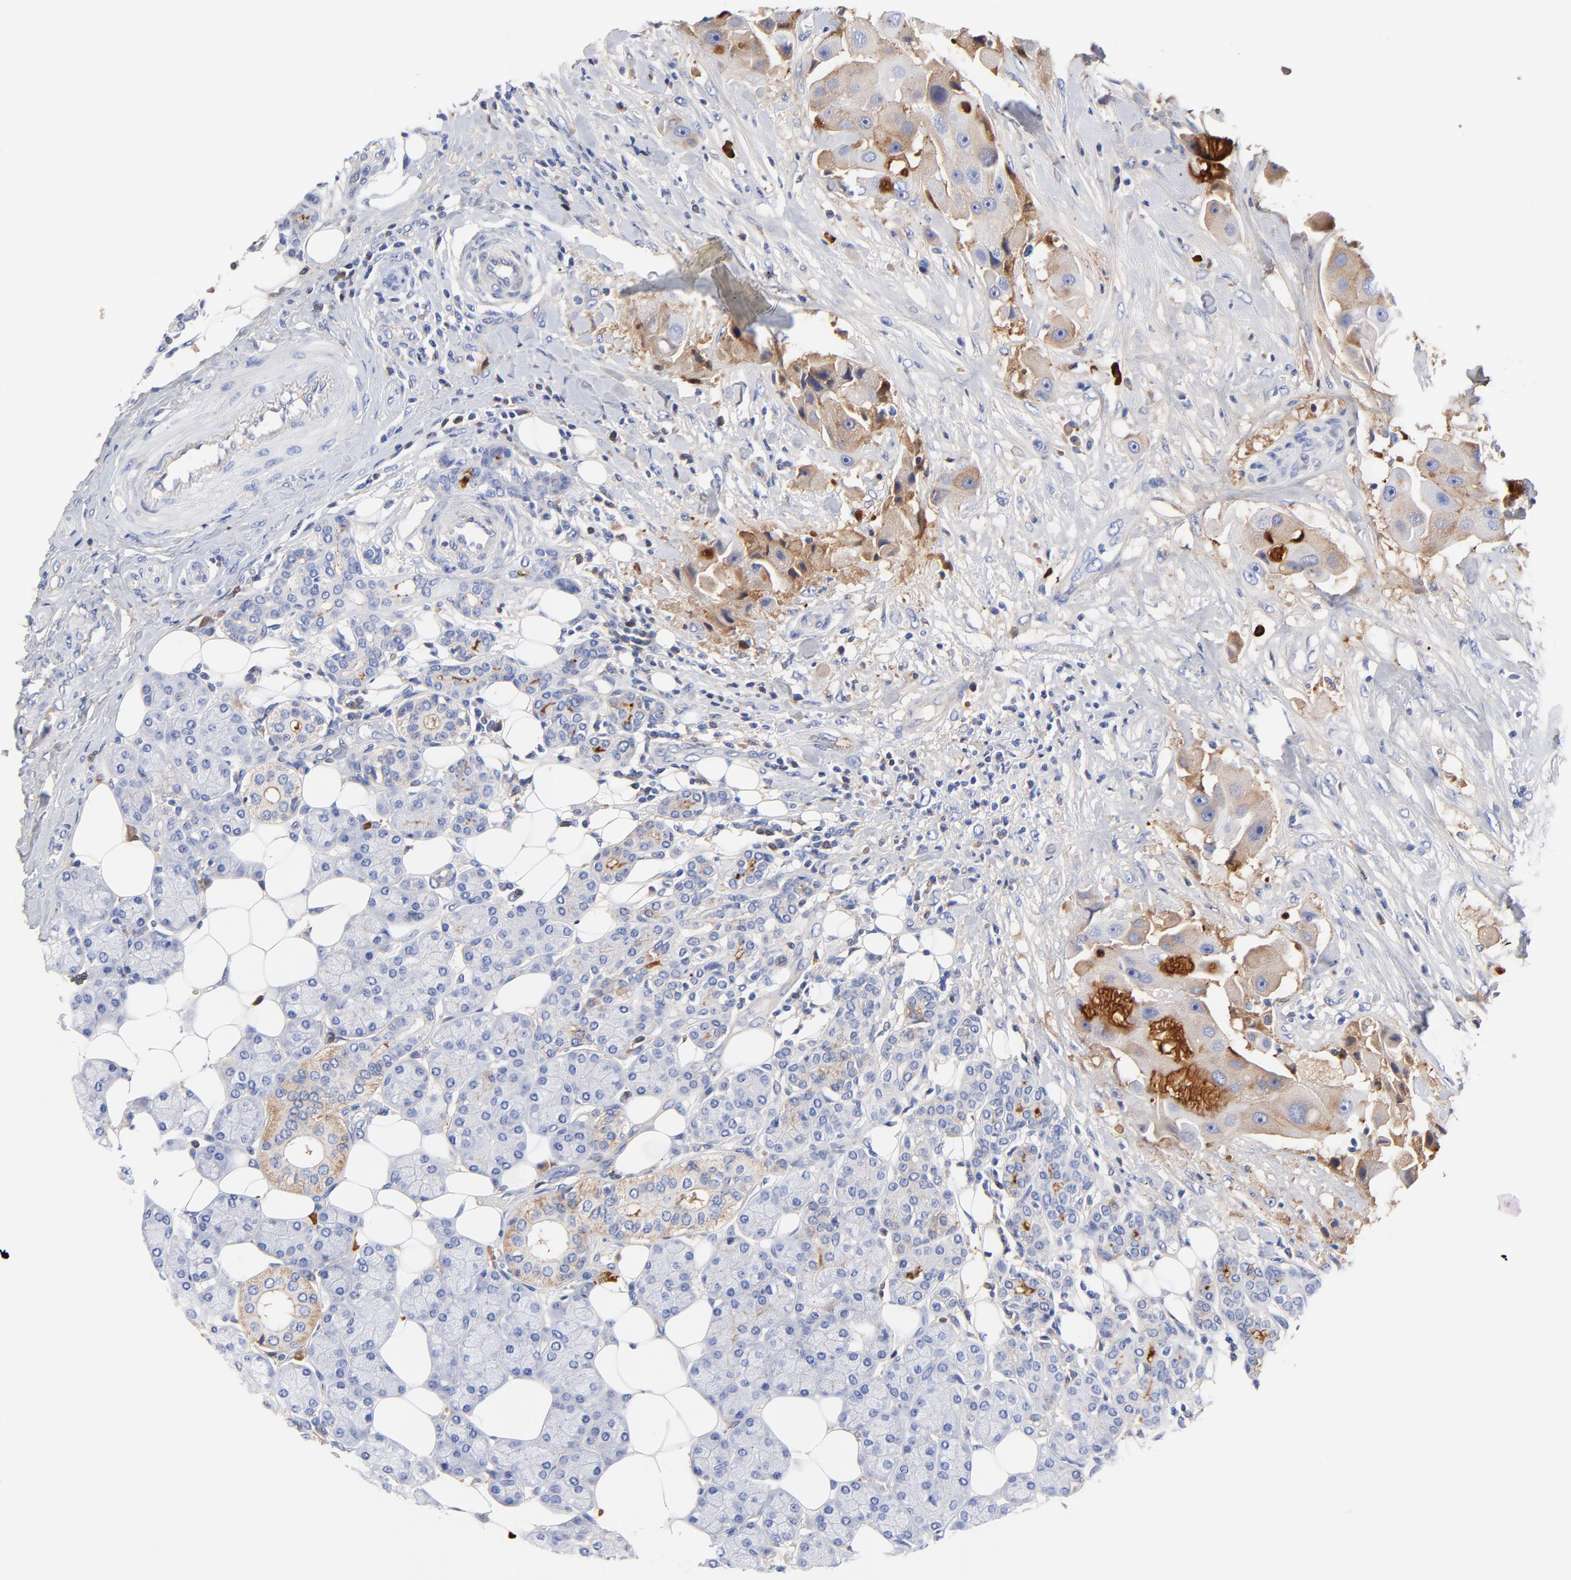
{"staining": {"intensity": "weak", "quantity": "25%-75%", "location": "cytoplasmic/membranous"}, "tissue": "head and neck cancer", "cell_type": "Tumor cells", "image_type": "cancer", "snomed": [{"axis": "morphology", "description": "Normal tissue, NOS"}, {"axis": "morphology", "description": "Adenocarcinoma, NOS"}, {"axis": "topography", "description": "Salivary gland"}, {"axis": "topography", "description": "Head-Neck"}], "caption": "Immunohistochemical staining of adenocarcinoma (head and neck) displays low levels of weak cytoplasmic/membranous protein positivity in approximately 25%-75% of tumor cells.", "gene": "IGLV3-10", "patient": {"sex": "male", "age": 80}}